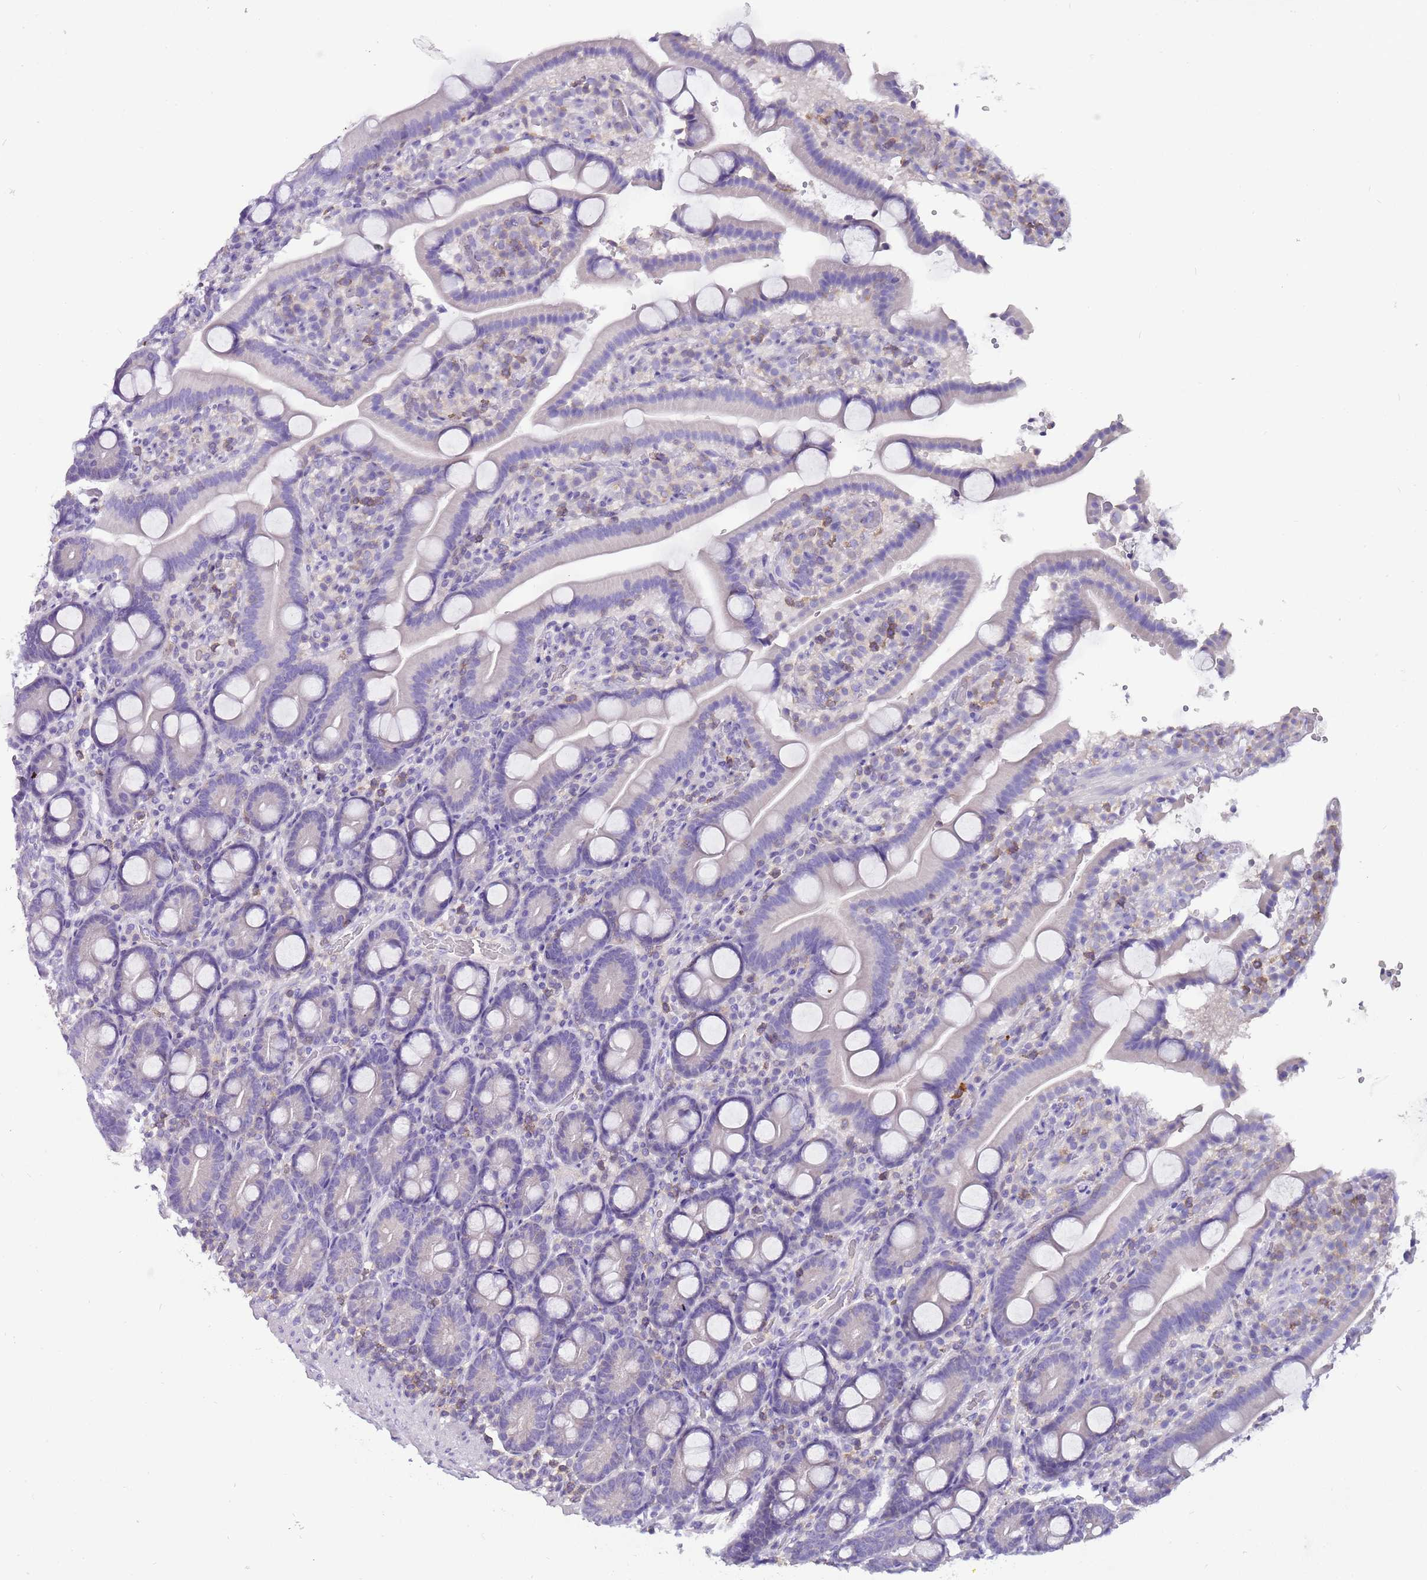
{"staining": {"intensity": "negative", "quantity": "none", "location": "none"}, "tissue": "duodenum", "cell_type": "Glandular cells", "image_type": "normal", "snomed": [{"axis": "morphology", "description": "Normal tissue, NOS"}, {"axis": "topography", "description": "Duodenum"}], "caption": "Immunohistochemical staining of normal duodenum reveals no significant expression in glandular cells.", "gene": "IGIP", "patient": {"sex": "male", "age": 55}}